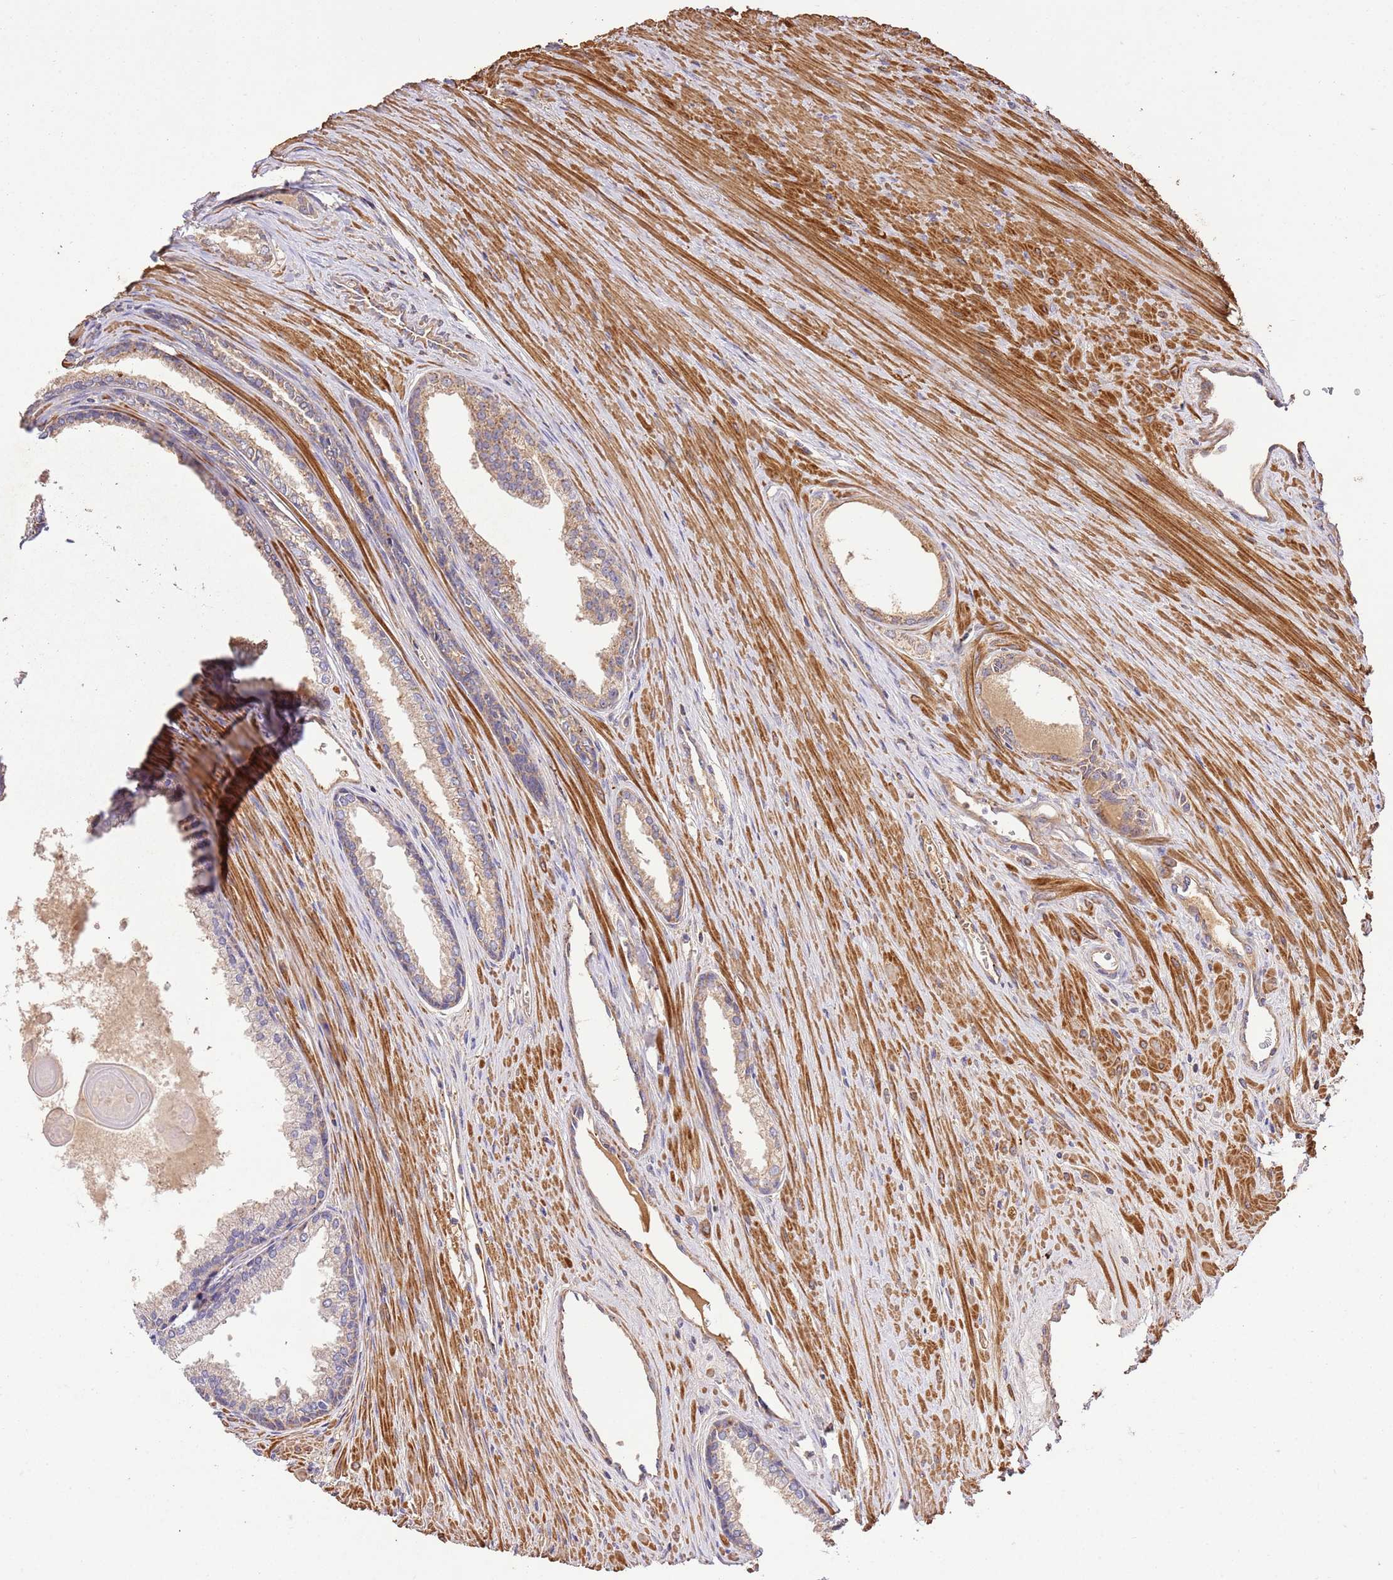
{"staining": {"intensity": "weak", "quantity": "25%-75%", "location": "cytoplasmic/membranous"}, "tissue": "prostate cancer", "cell_type": "Tumor cells", "image_type": "cancer", "snomed": [{"axis": "morphology", "description": "Adenocarcinoma, High grade"}, {"axis": "topography", "description": "Prostate"}], "caption": "Protein analysis of adenocarcinoma (high-grade) (prostate) tissue reveals weak cytoplasmic/membranous expression in about 25%-75% of tumor cells.", "gene": "CEP55", "patient": {"sex": "male", "age": 68}}